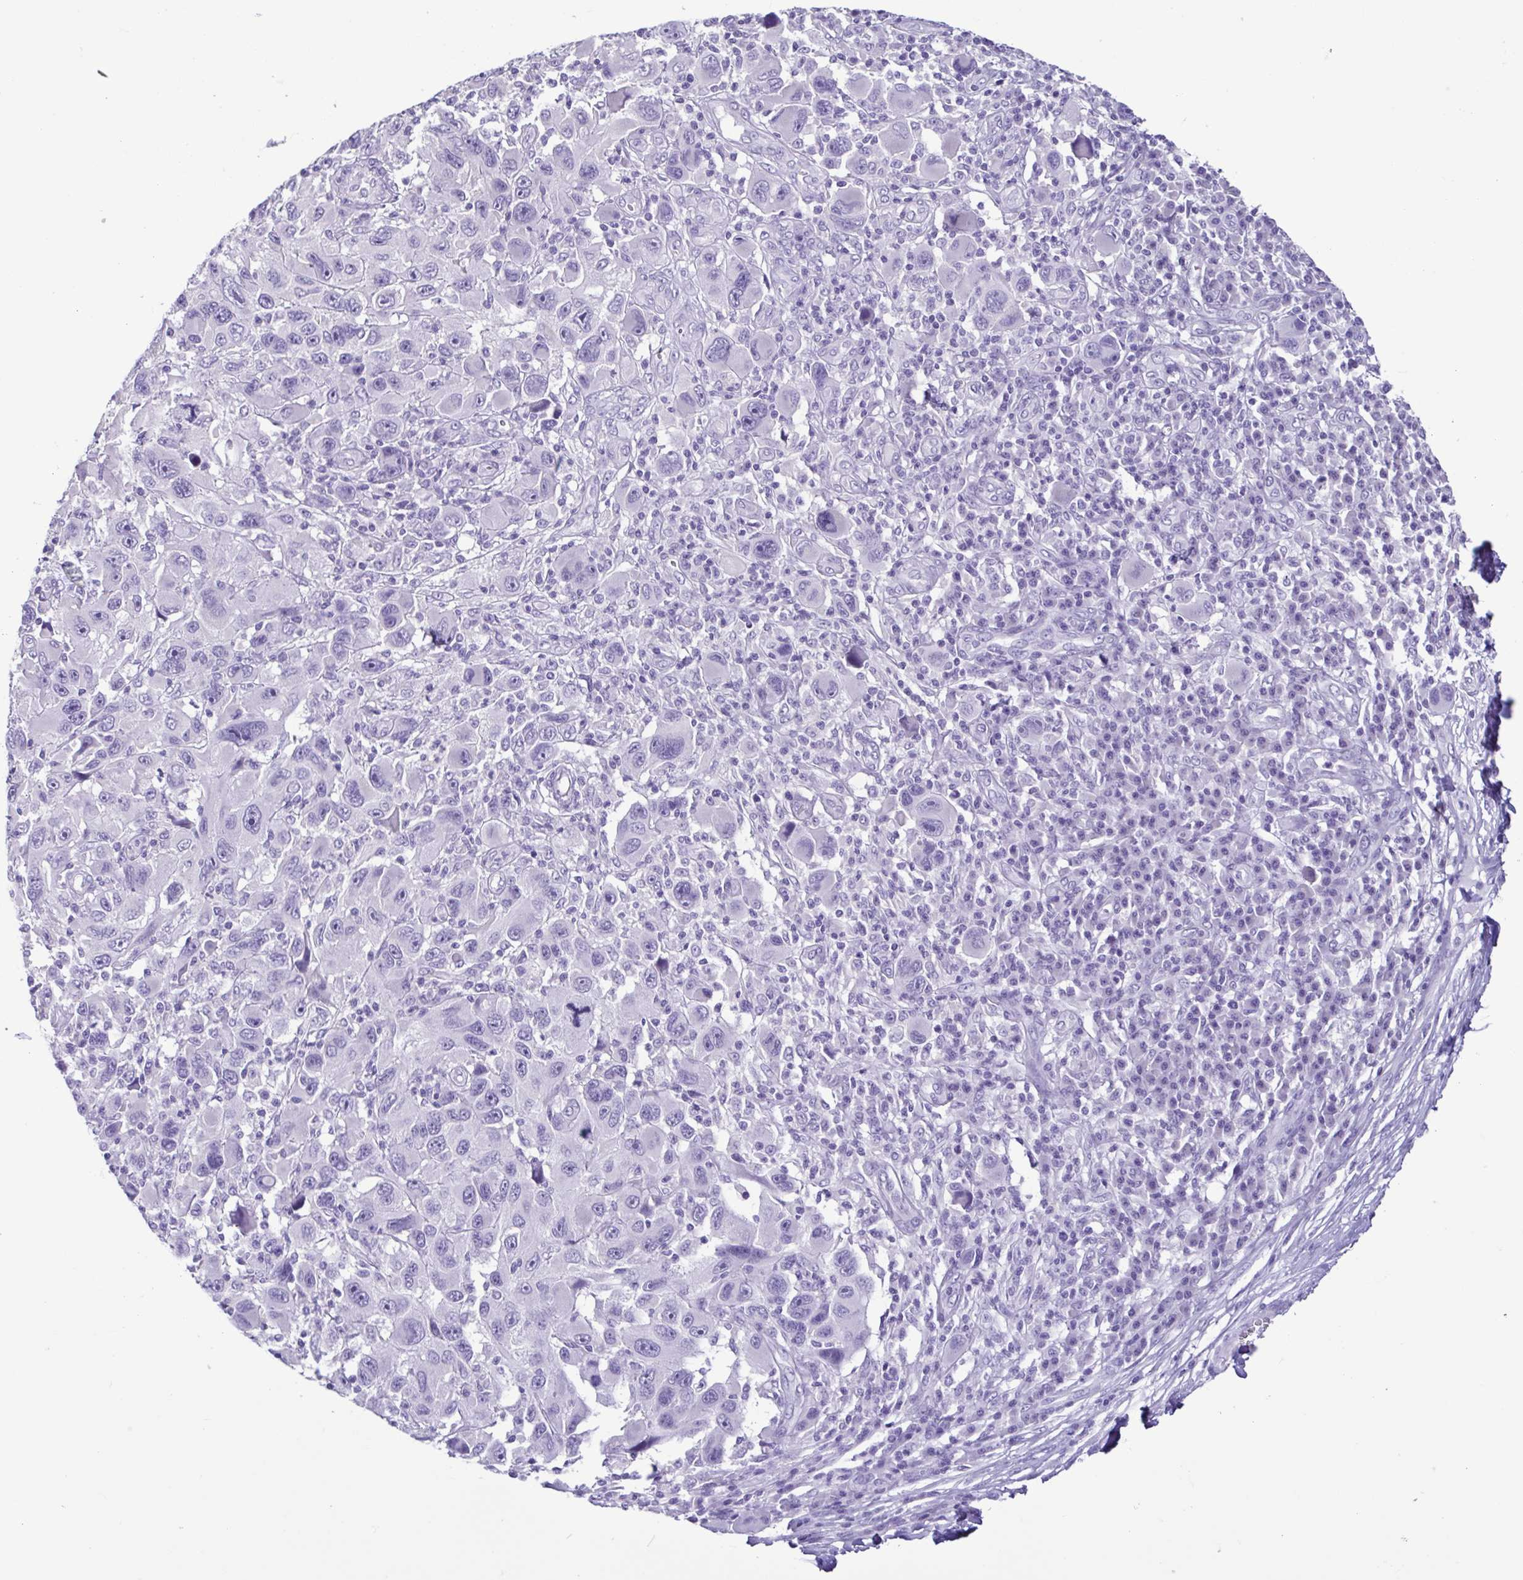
{"staining": {"intensity": "negative", "quantity": "none", "location": "none"}, "tissue": "melanoma", "cell_type": "Tumor cells", "image_type": "cancer", "snomed": [{"axis": "morphology", "description": "Malignant melanoma, NOS"}, {"axis": "topography", "description": "Skin"}], "caption": "Immunohistochemistry (IHC) of malignant melanoma demonstrates no expression in tumor cells. Nuclei are stained in blue.", "gene": "CBY2", "patient": {"sex": "male", "age": 53}}